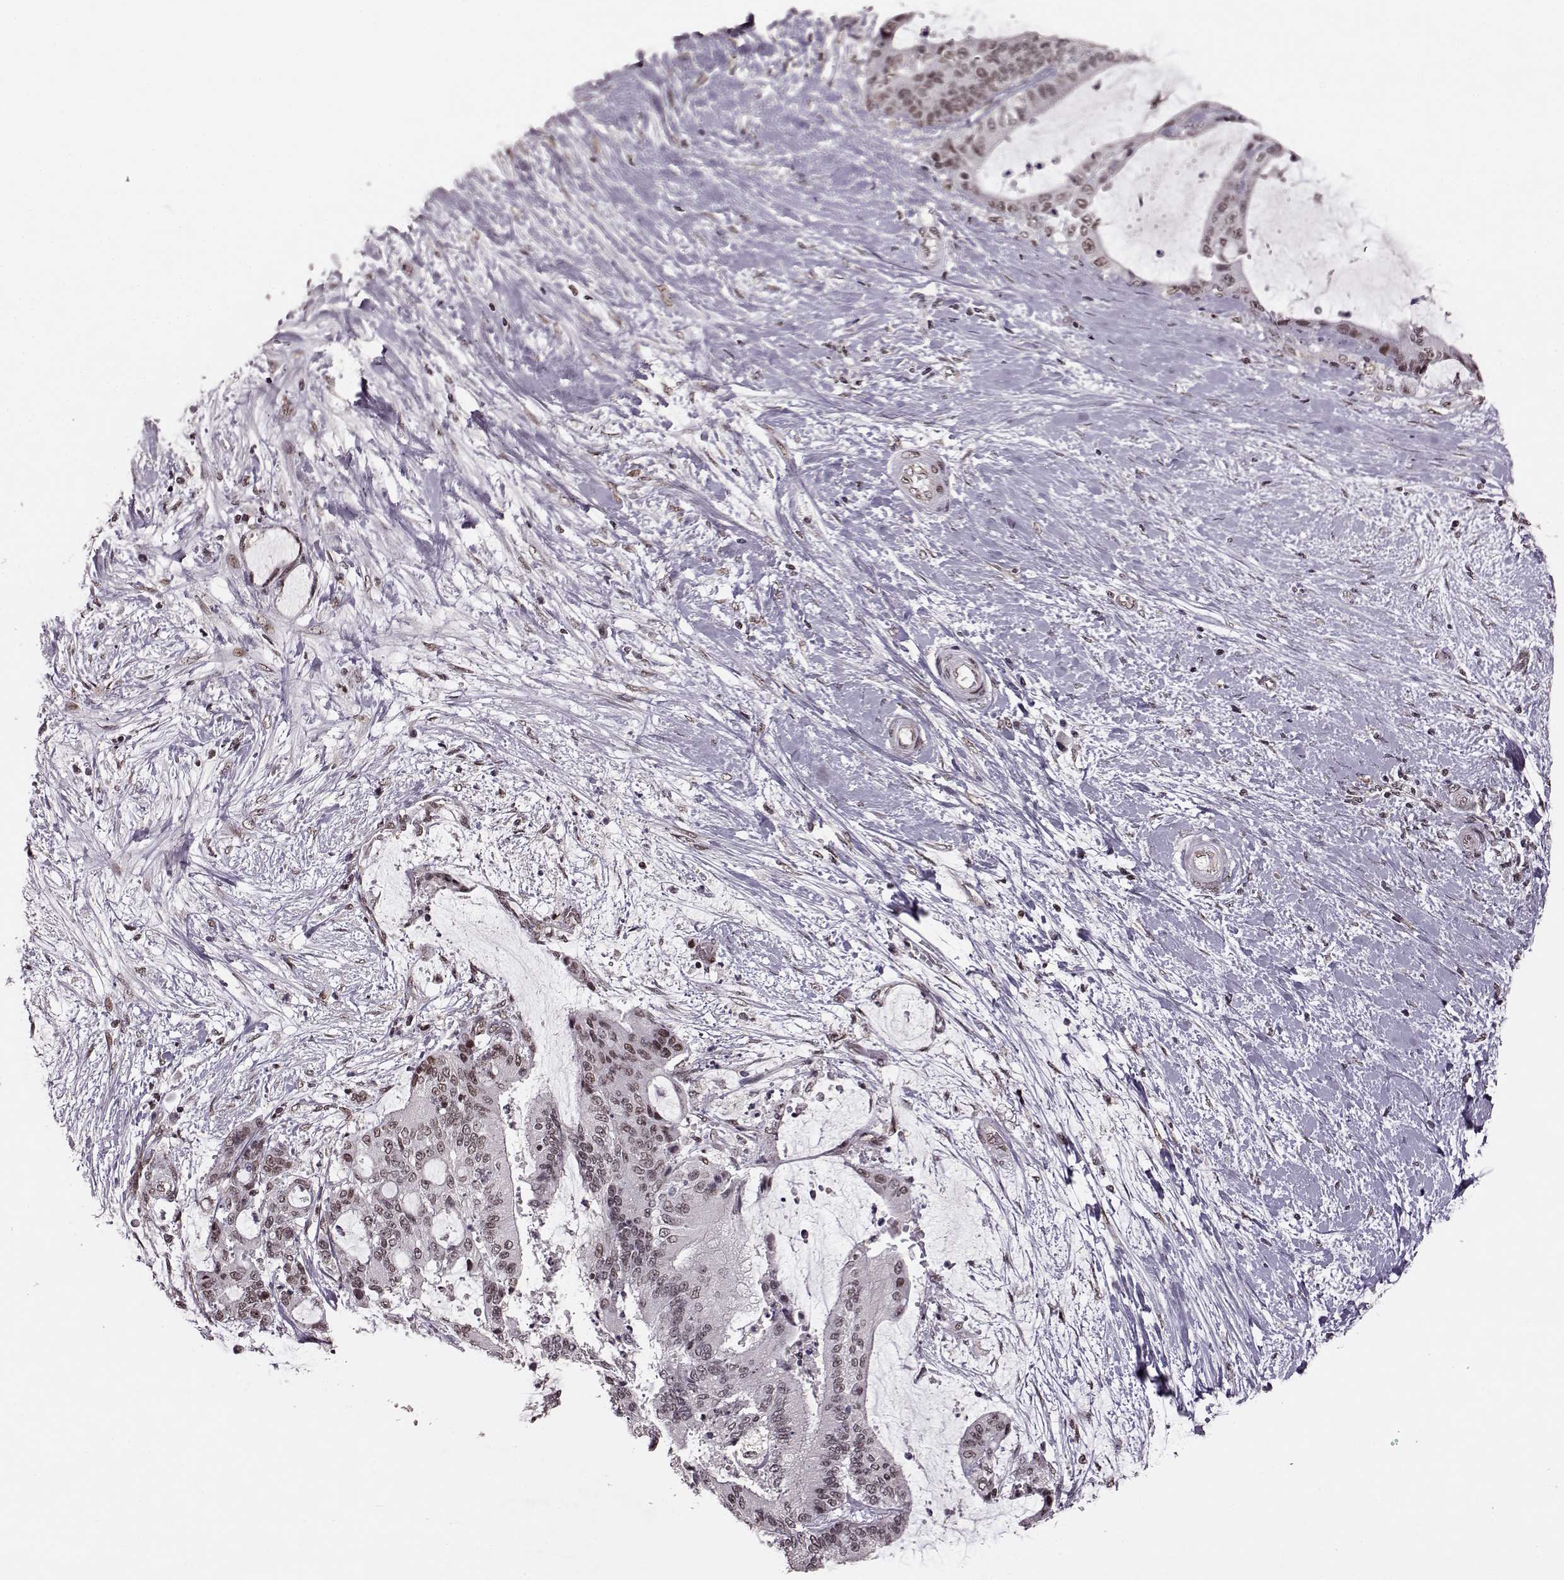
{"staining": {"intensity": "moderate", "quantity": ">75%", "location": "nuclear"}, "tissue": "liver cancer", "cell_type": "Tumor cells", "image_type": "cancer", "snomed": [{"axis": "morphology", "description": "Cholangiocarcinoma"}, {"axis": "topography", "description": "Liver"}], "caption": "Protein expression analysis of human liver cholangiocarcinoma reveals moderate nuclear staining in about >75% of tumor cells. (DAB (3,3'-diaminobenzidine) IHC with brightfield microscopy, high magnification).", "gene": "RRAGD", "patient": {"sex": "female", "age": 73}}